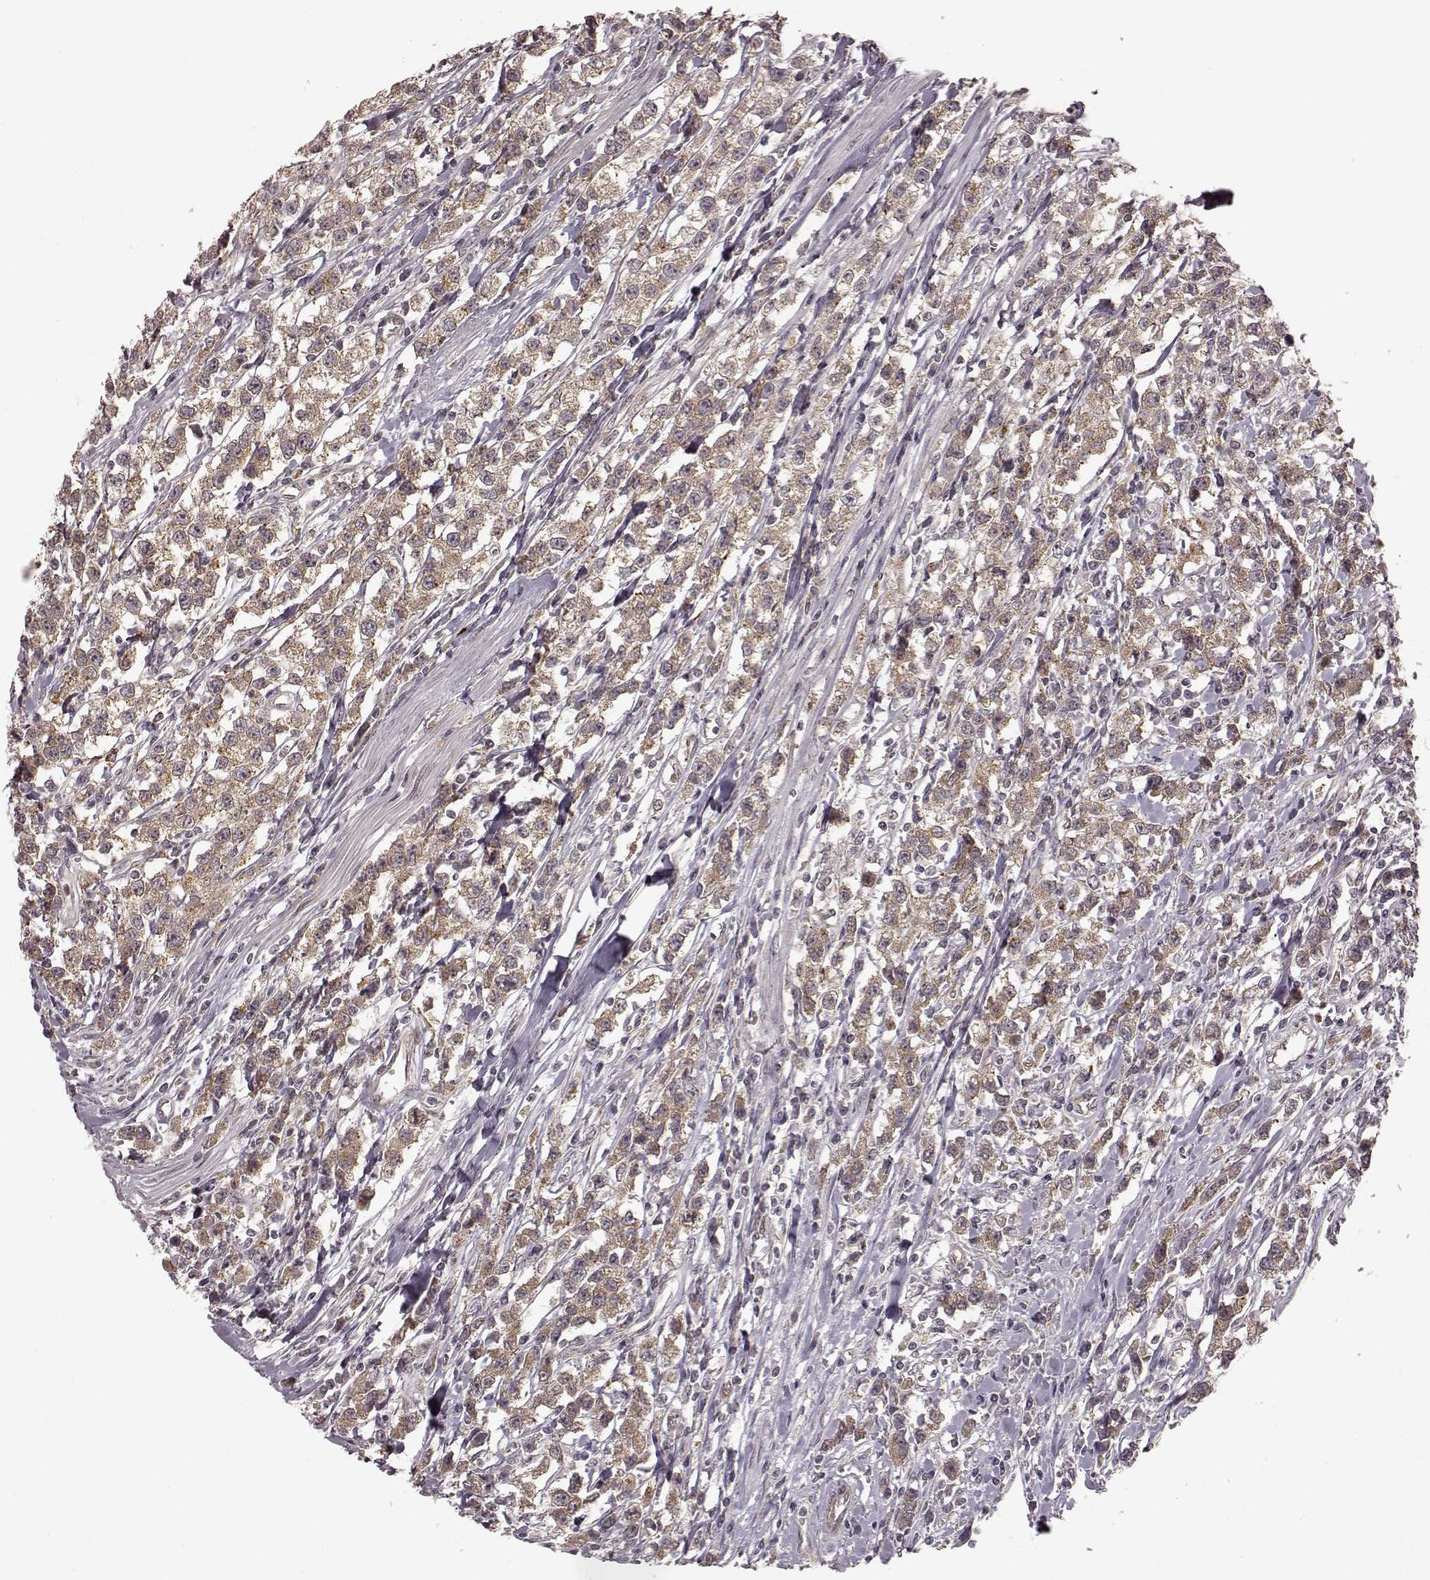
{"staining": {"intensity": "weak", "quantity": ">75%", "location": "cytoplasmic/membranous"}, "tissue": "testis cancer", "cell_type": "Tumor cells", "image_type": "cancer", "snomed": [{"axis": "morphology", "description": "Seminoma, NOS"}, {"axis": "topography", "description": "Testis"}], "caption": "Testis cancer (seminoma) stained with immunohistochemistry (IHC) reveals weak cytoplasmic/membranous expression in approximately >75% of tumor cells.", "gene": "SLC12A9", "patient": {"sex": "male", "age": 59}}